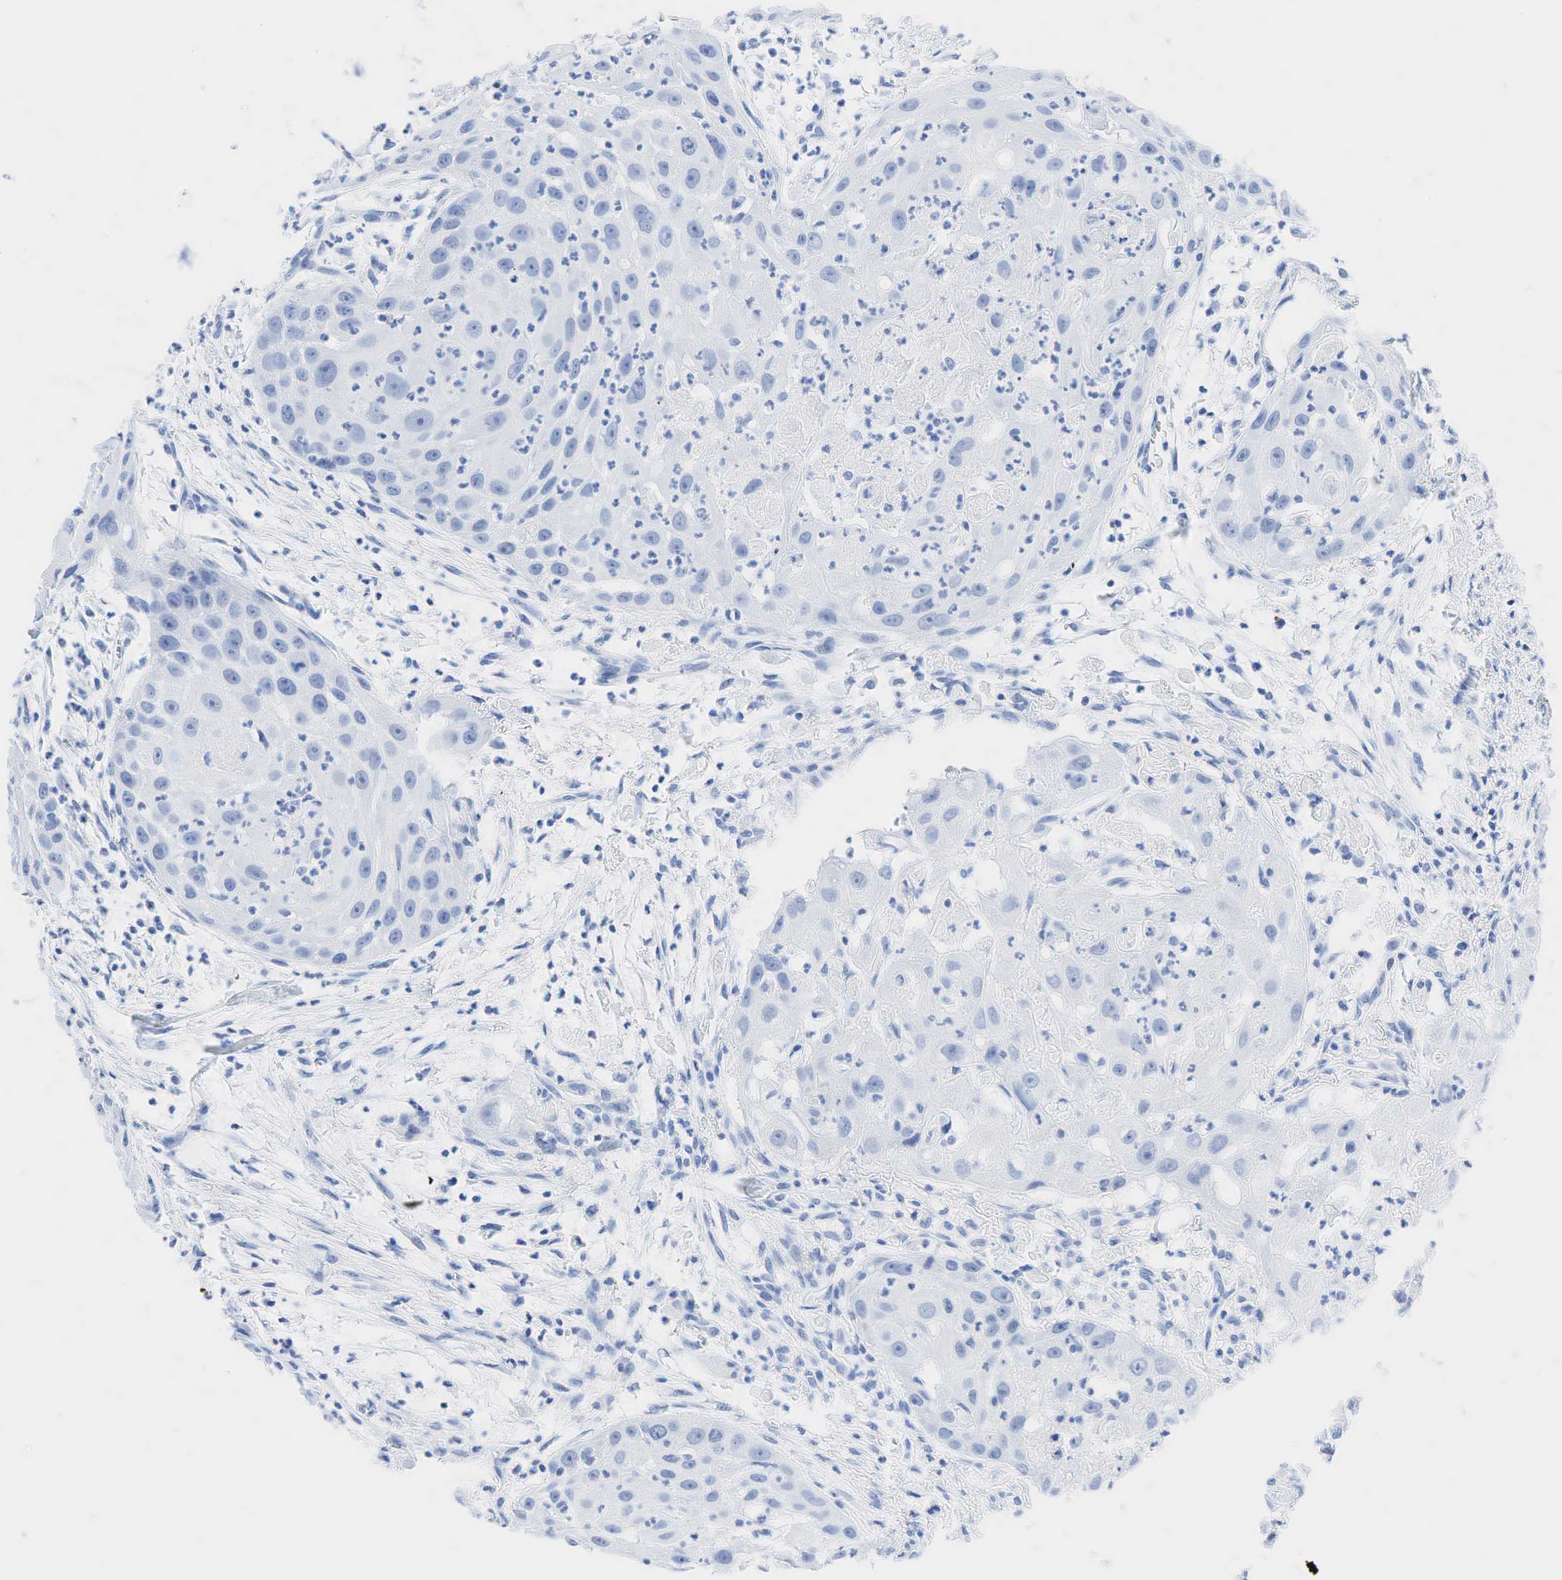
{"staining": {"intensity": "negative", "quantity": "none", "location": "none"}, "tissue": "head and neck cancer", "cell_type": "Tumor cells", "image_type": "cancer", "snomed": [{"axis": "morphology", "description": "Squamous cell carcinoma, NOS"}, {"axis": "topography", "description": "Head-Neck"}], "caption": "Immunohistochemistry (IHC) micrograph of neoplastic tissue: human head and neck squamous cell carcinoma stained with DAB demonstrates no significant protein staining in tumor cells. The staining was performed using DAB to visualize the protein expression in brown, while the nuclei were stained in blue with hematoxylin (Magnification: 20x).", "gene": "INHA", "patient": {"sex": "male", "age": 64}}